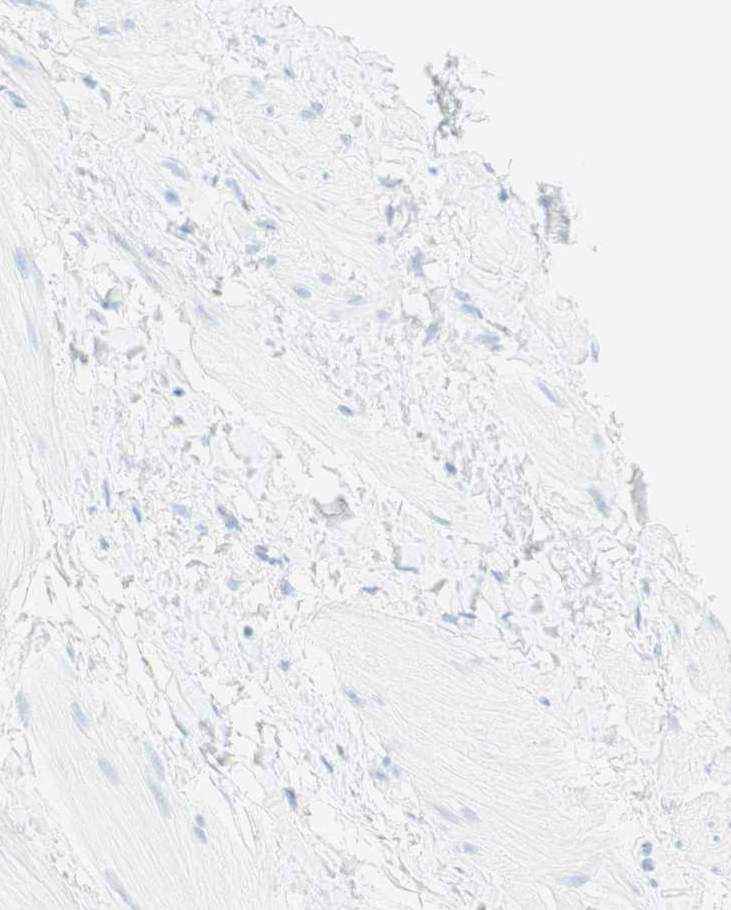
{"staining": {"intensity": "negative", "quantity": "none", "location": "none"}, "tissue": "smooth muscle", "cell_type": "Smooth muscle cells", "image_type": "normal", "snomed": [{"axis": "morphology", "description": "Normal tissue, NOS"}, {"axis": "topography", "description": "Smooth muscle"}], "caption": "Protein analysis of unremarkable smooth muscle demonstrates no significant staining in smooth muscle cells. (DAB (3,3'-diaminobenzidine) immunohistochemistry with hematoxylin counter stain).", "gene": "NAPSA", "patient": {"sex": "male", "age": 16}}